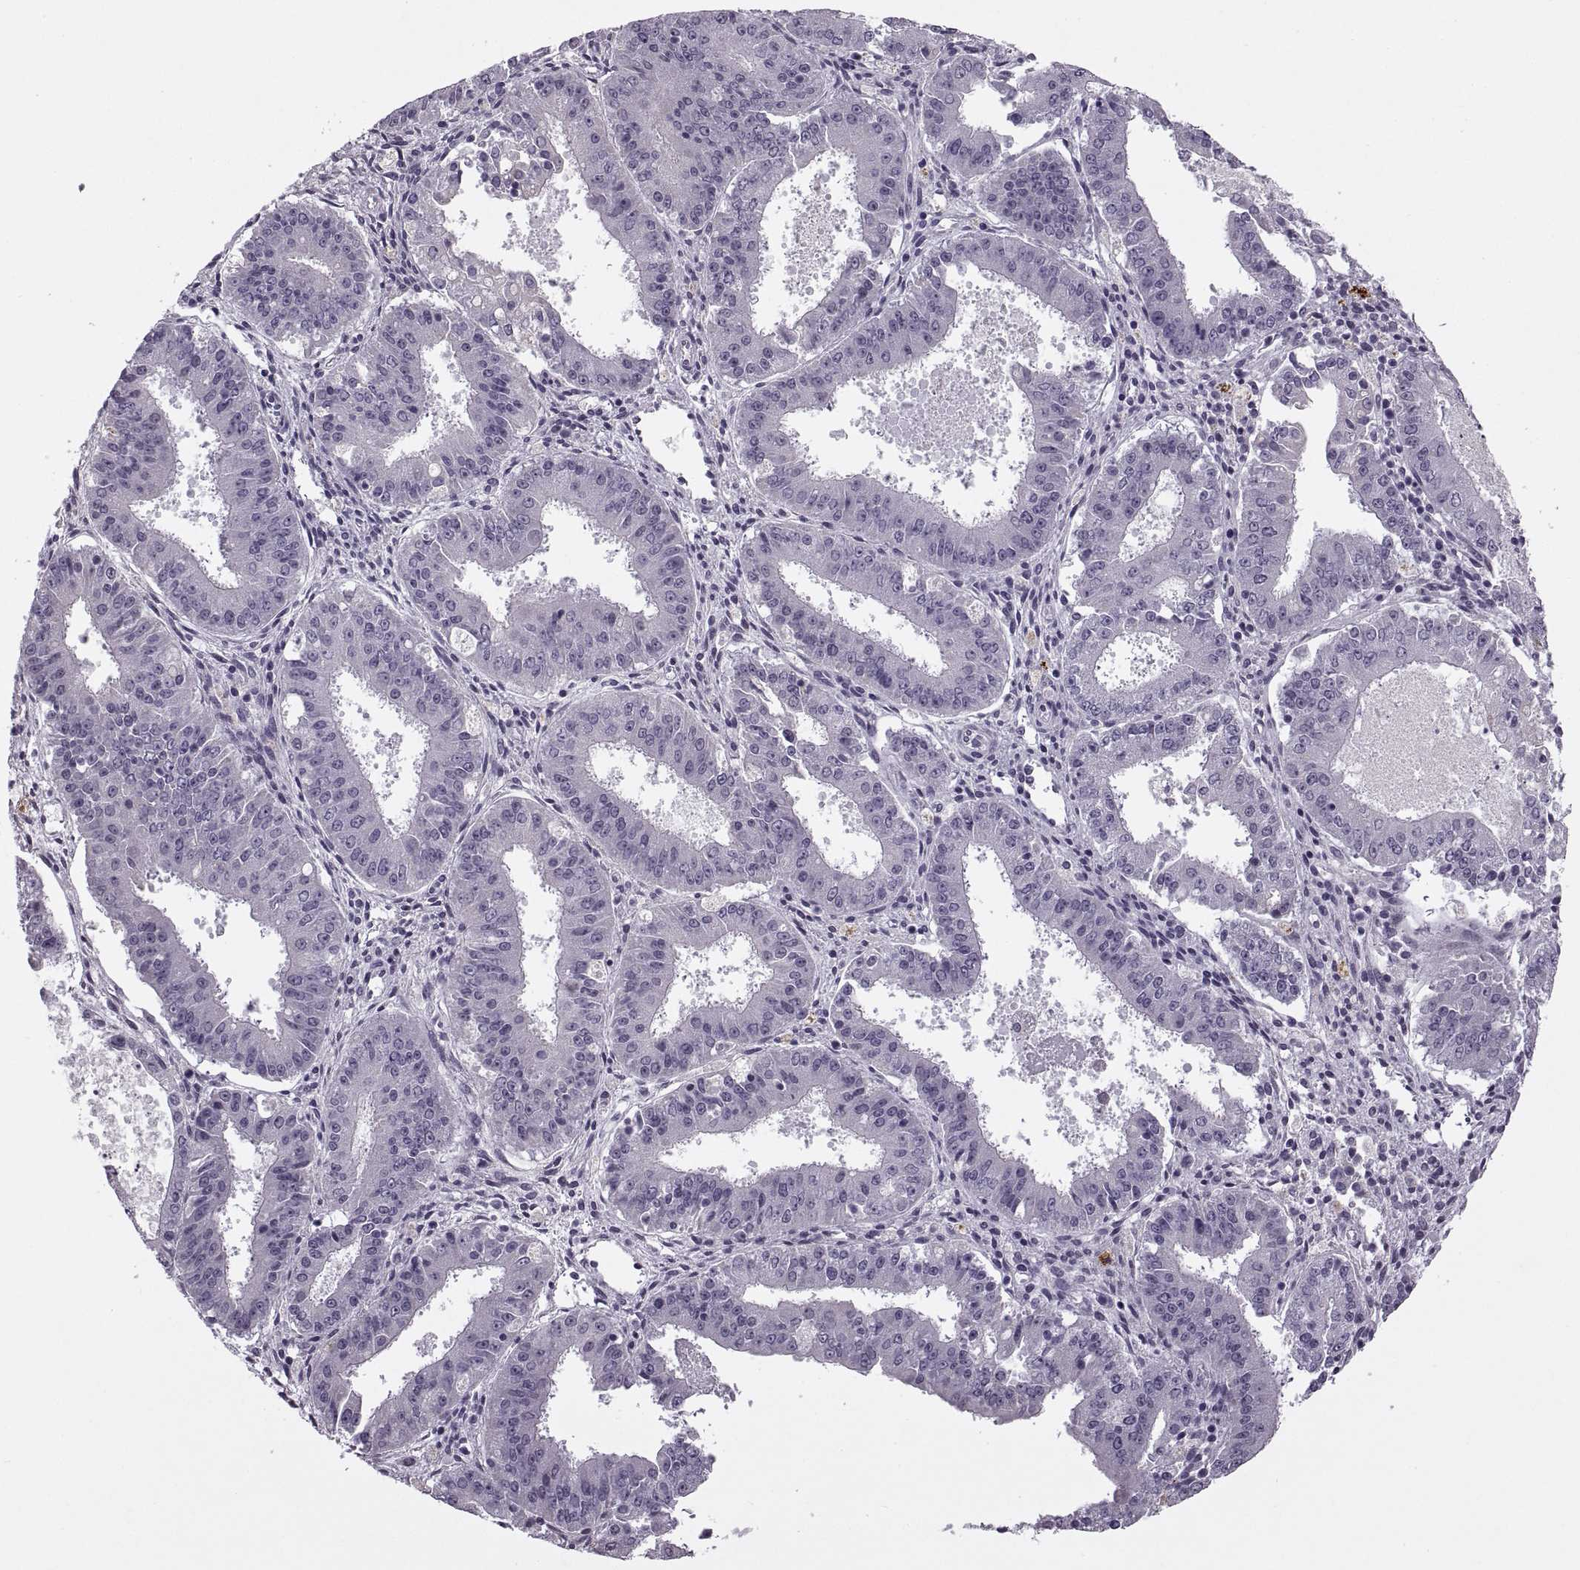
{"staining": {"intensity": "negative", "quantity": "none", "location": "none"}, "tissue": "ovarian cancer", "cell_type": "Tumor cells", "image_type": "cancer", "snomed": [{"axis": "morphology", "description": "Carcinoma, endometroid"}, {"axis": "topography", "description": "Ovary"}], "caption": "IHC image of neoplastic tissue: human ovarian cancer (endometroid carcinoma) stained with DAB (3,3'-diaminobenzidine) shows no significant protein positivity in tumor cells.", "gene": "PRSS37", "patient": {"sex": "female", "age": 42}}